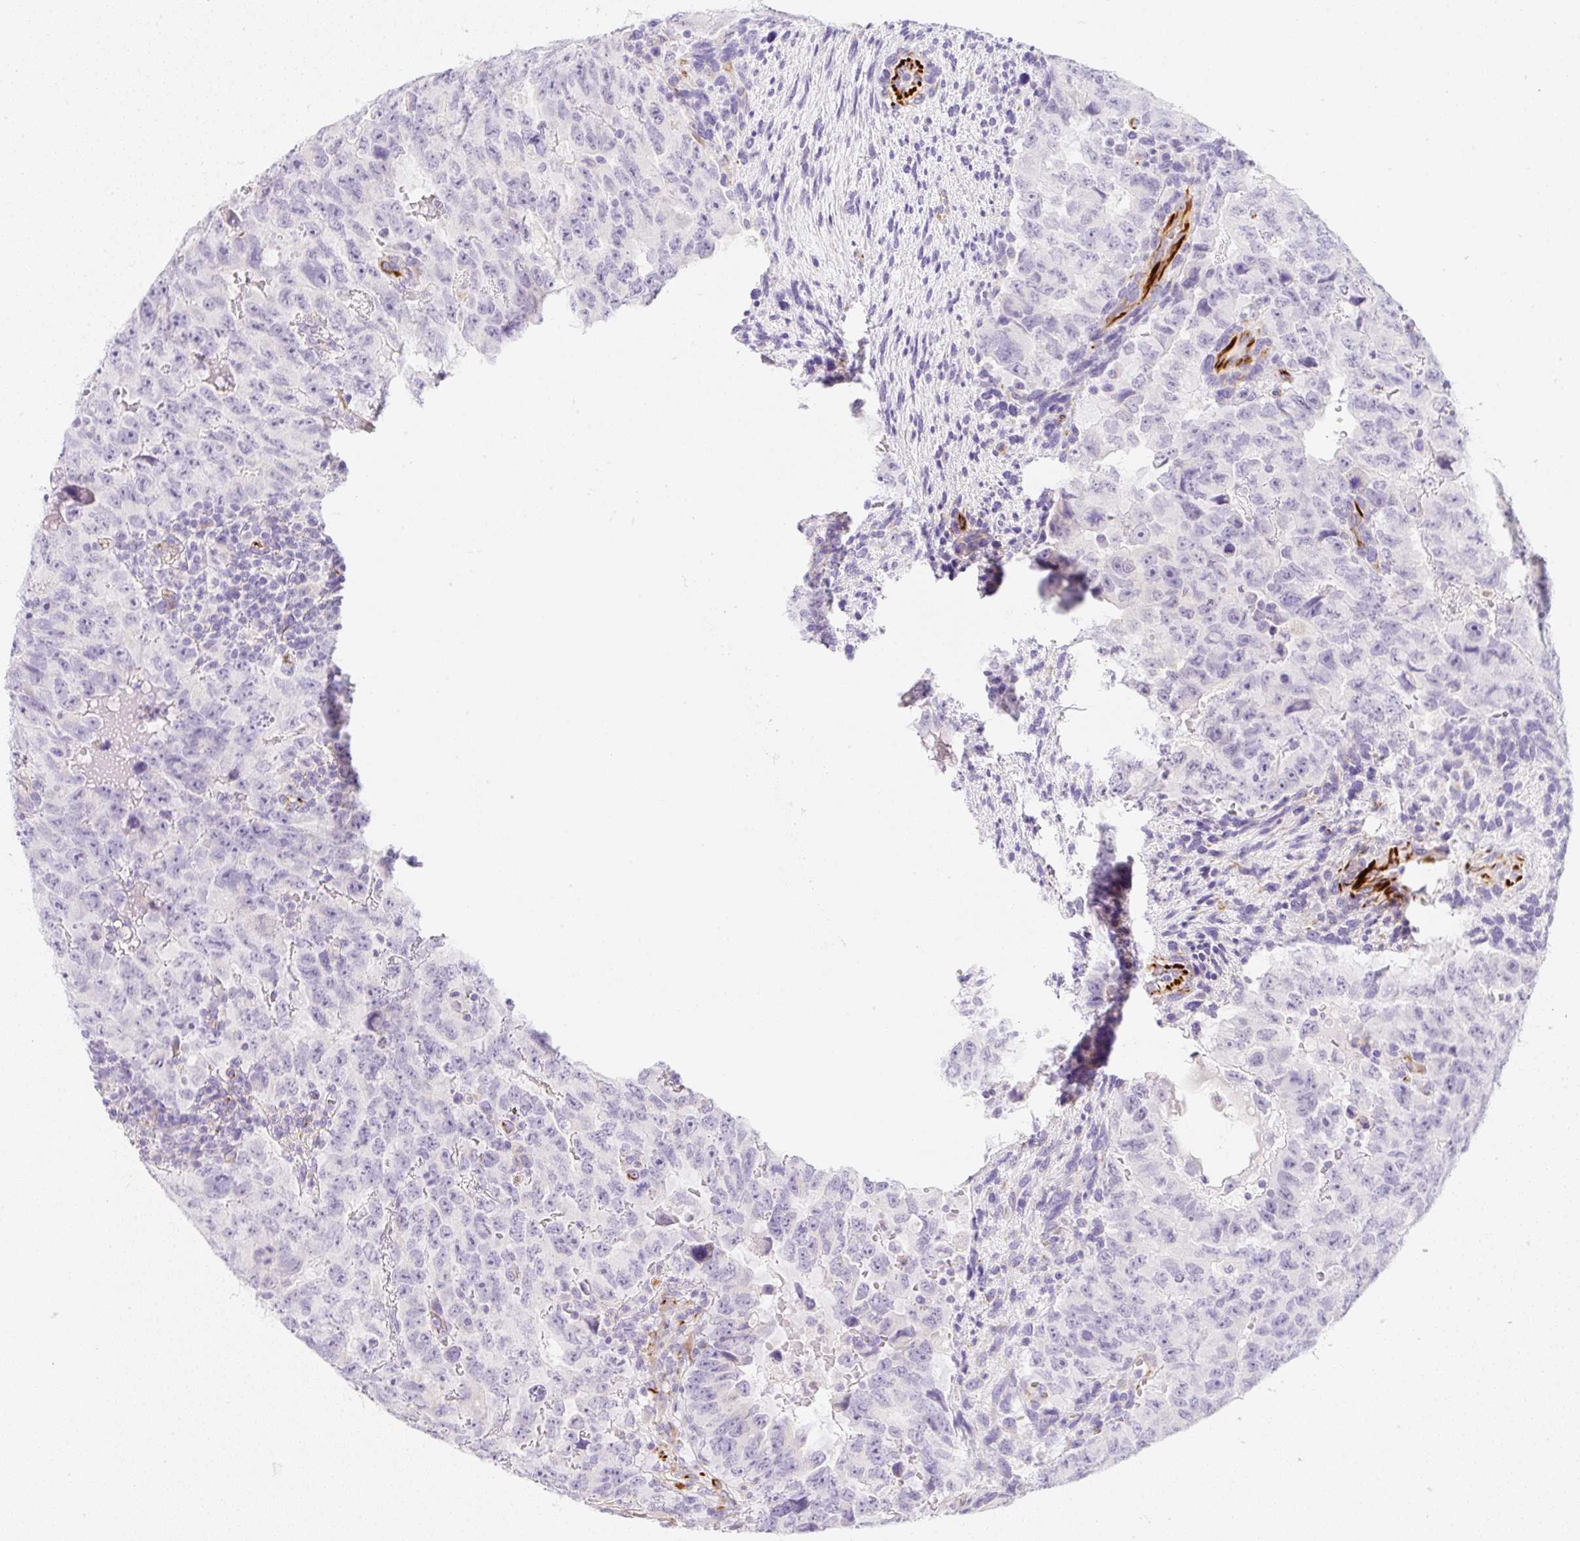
{"staining": {"intensity": "negative", "quantity": "none", "location": "none"}, "tissue": "testis cancer", "cell_type": "Tumor cells", "image_type": "cancer", "snomed": [{"axis": "morphology", "description": "Carcinoma, Embryonal, NOS"}, {"axis": "topography", "description": "Testis"}], "caption": "Tumor cells show no significant staining in testis cancer (embryonal carcinoma). The staining was performed using DAB (3,3'-diaminobenzidine) to visualize the protein expression in brown, while the nuclei were stained in blue with hematoxylin (Magnification: 20x).", "gene": "ZNF689", "patient": {"sex": "male", "age": 24}}